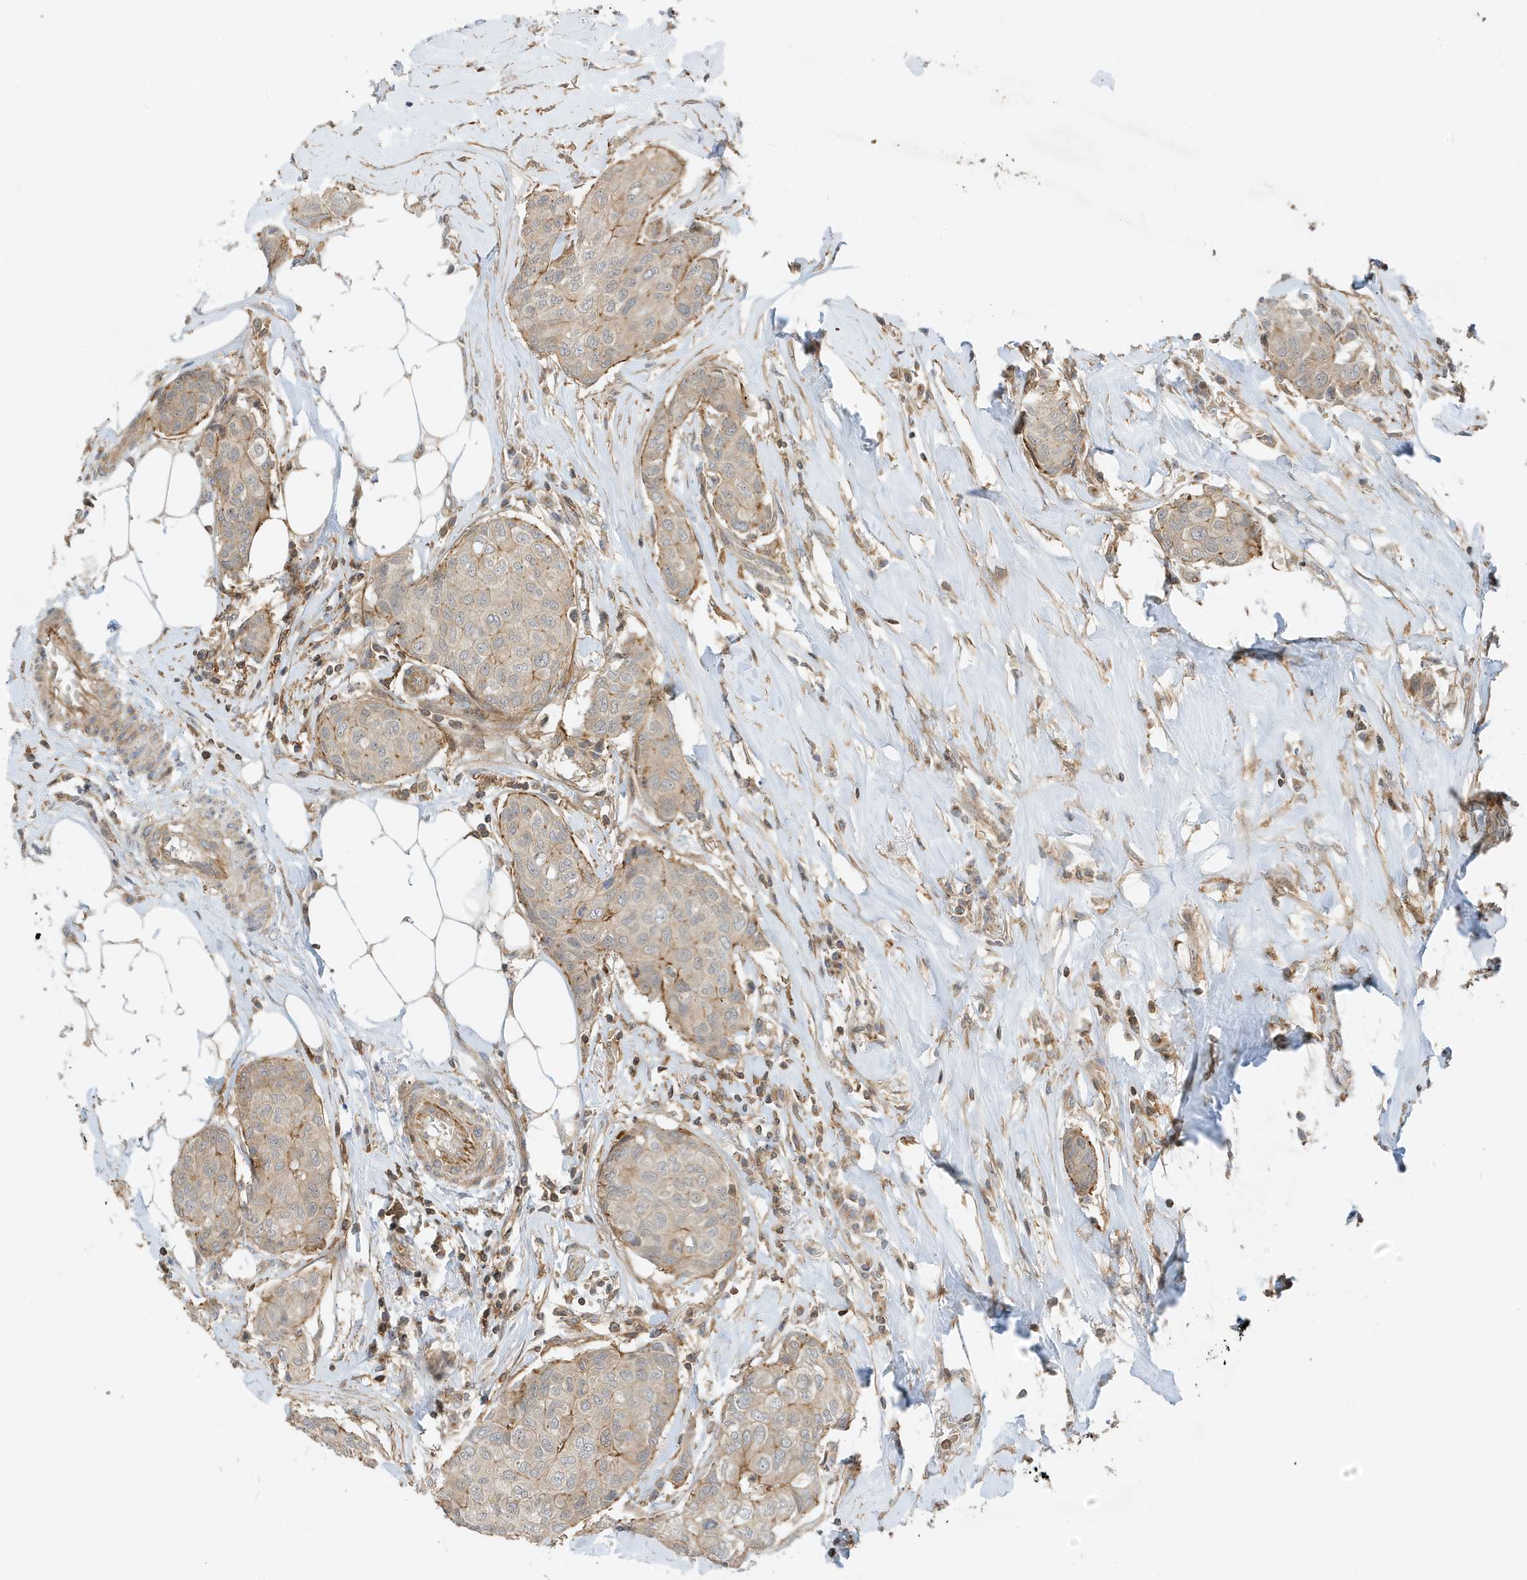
{"staining": {"intensity": "moderate", "quantity": "<25%", "location": "cytoplasmic/membranous"}, "tissue": "breast cancer", "cell_type": "Tumor cells", "image_type": "cancer", "snomed": [{"axis": "morphology", "description": "Duct carcinoma"}, {"axis": "topography", "description": "Breast"}], "caption": "Immunohistochemistry (IHC) histopathology image of neoplastic tissue: human breast cancer stained using immunohistochemistry (IHC) exhibits low levels of moderate protein expression localized specifically in the cytoplasmic/membranous of tumor cells, appearing as a cytoplasmic/membranous brown color.", "gene": "TATDN3", "patient": {"sex": "female", "age": 80}}